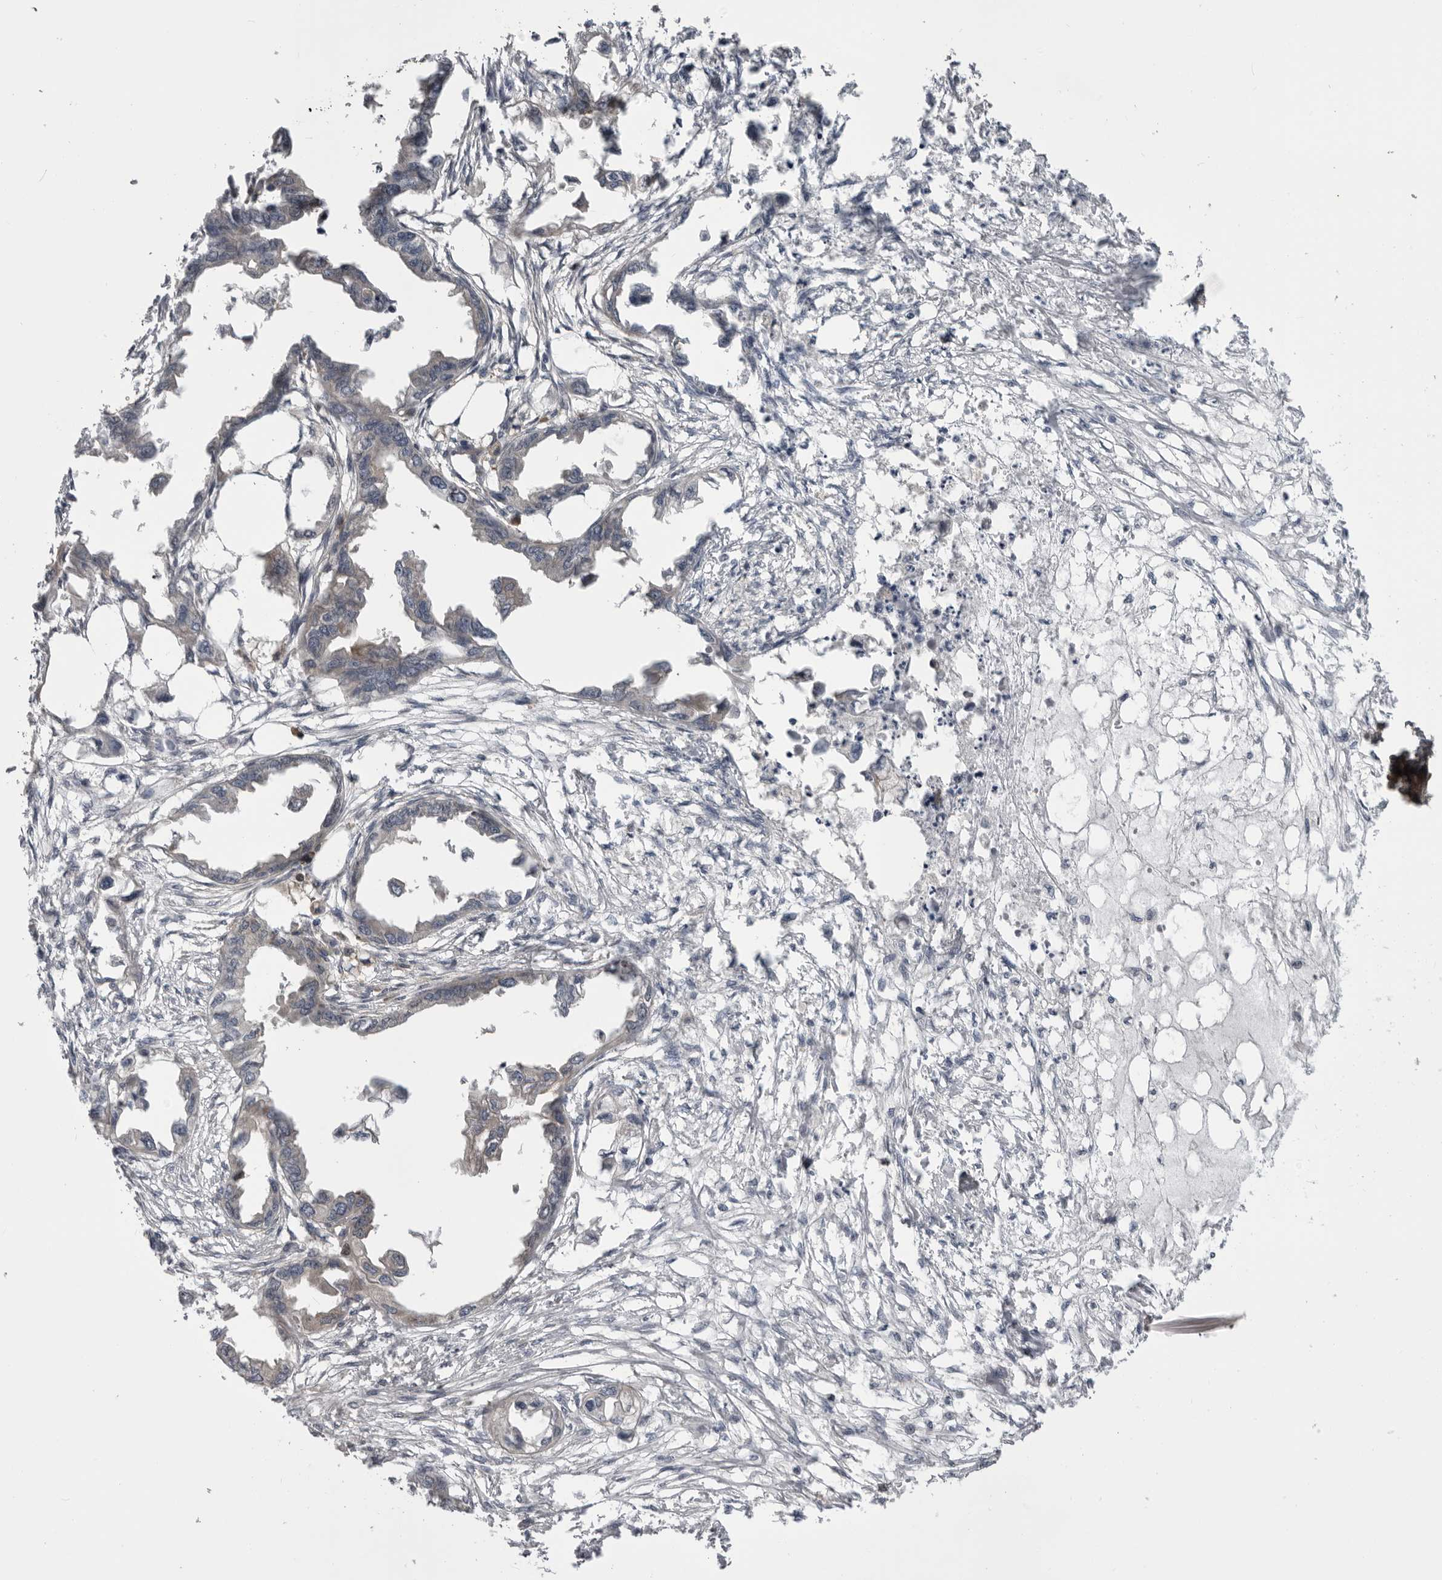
{"staining": {"intensity": "negative", "quantity": "none", "location": "none"}, "tissue": "endometrial cancer", "cell_type": "Tumor cells", "image_type": "cancer", "snomed": [{"axis": "morphology", "description": "Adenocarcinoma, NOS"}, {"axis": "morphology", "description": "Adenocarcinoma, metastatic, NOS"}, {"axis": "topography", "description": "Adipose tissue"}, {"axis": "topography", "description": "Endometrium"}], "caption": "This image is of endometrial cancer stained with immunohistochemistry to label a protein in brown with the nuclei are counter-stained blue. There is no positivity in tumor cells. The staining is performed using DAB (3,3'-diaminobenzidine) brown chromogen with nuclei counter-stained in using hematoxylin.", "gene": "RAB3GAP2", "patient": {"sex": "female", "age": 67}}